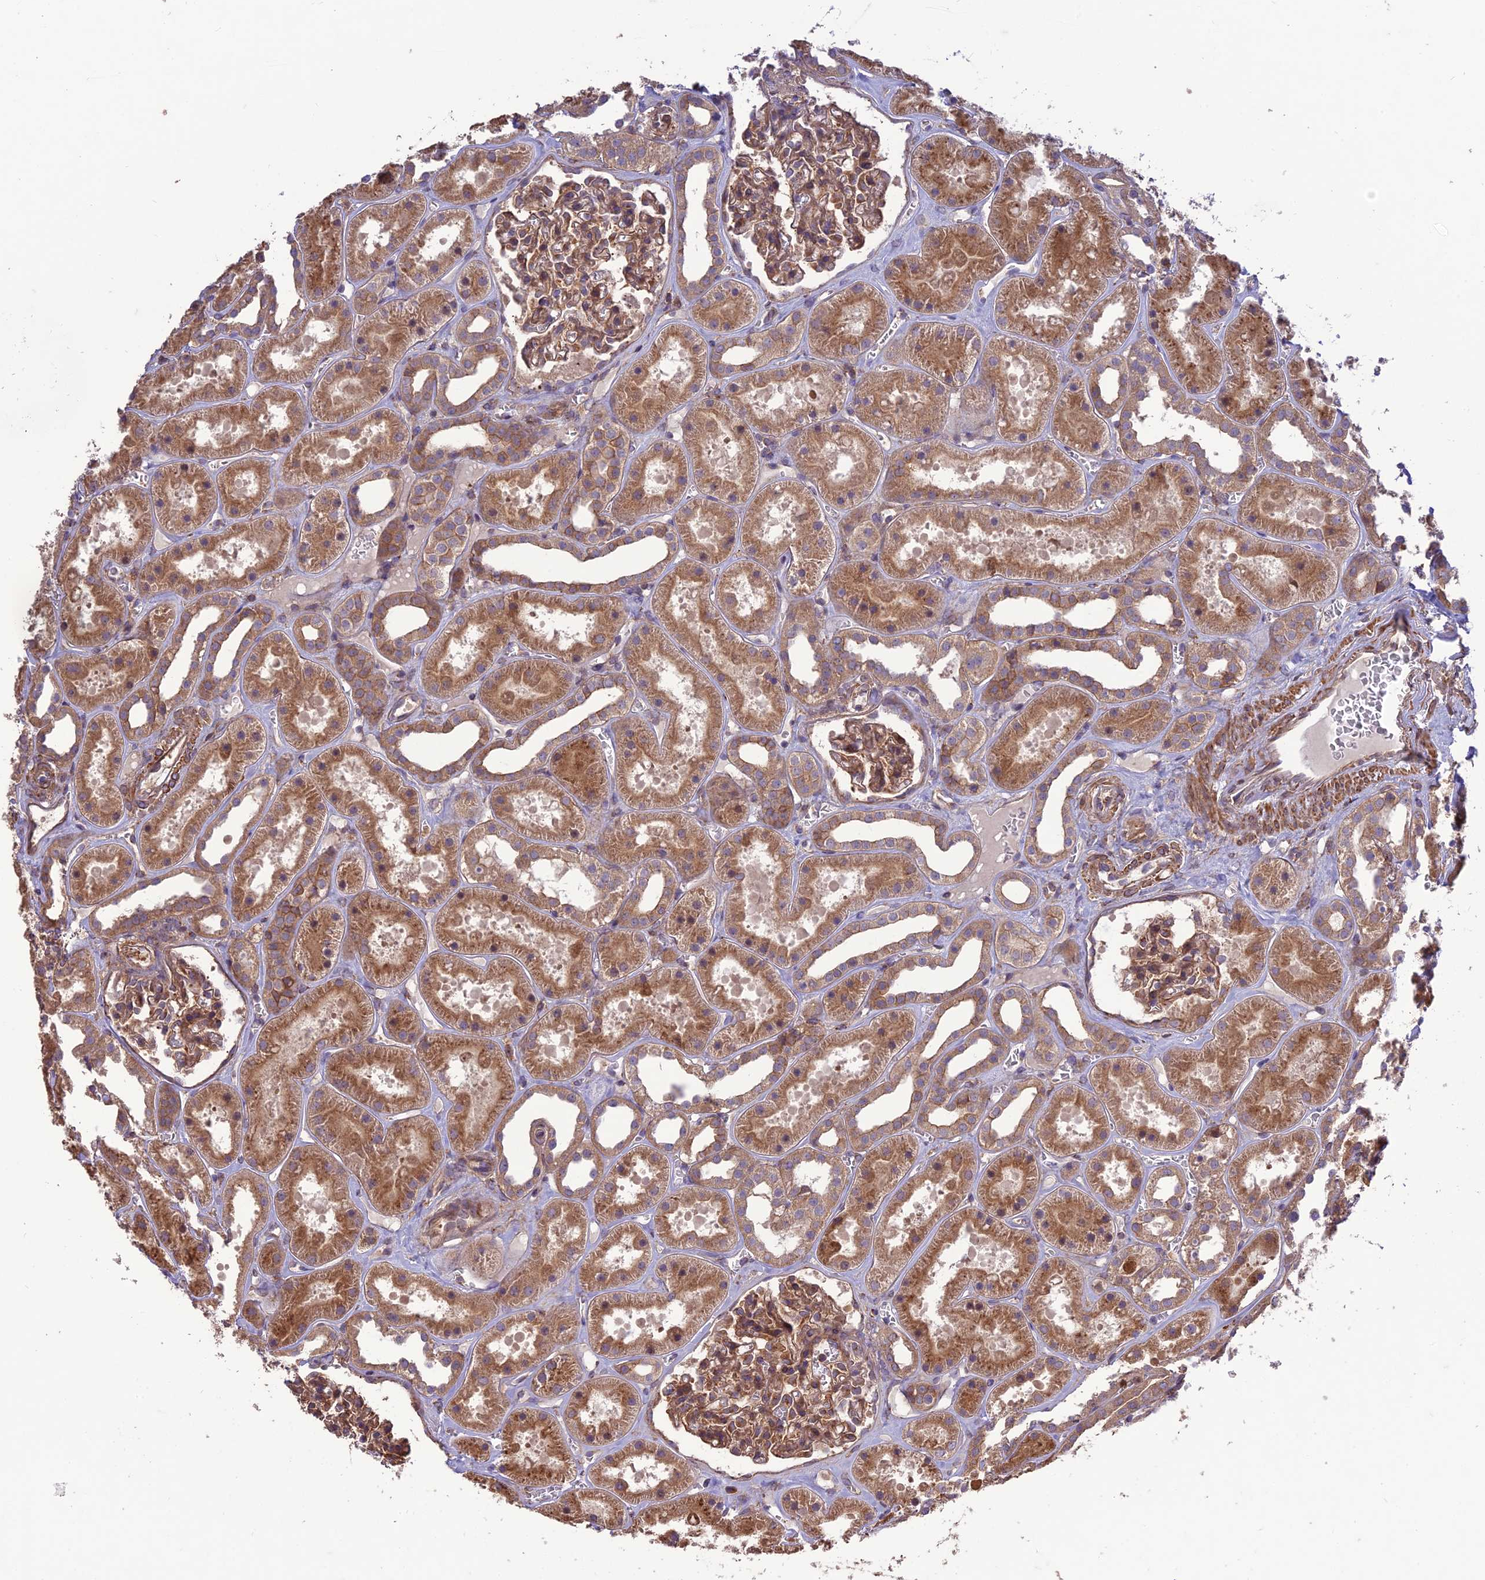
{"staining": {"intensity": "moderate", "quantity": ">75%", "location": "cytoplasmic/membranous"}, "tissue": "kidney", "cell_type": "Cells in glomeruli", "image_type": "normal", "snomed": [{"axis": "morphology", "description": "Normal tissue, NOS"}, {"axis": "topography", "description": "Kidney"}], "caption": "A high-resolution image shows immunohistochemistry staining of normal kidney, which exhibits moderate cytoplasmic/membranous staining in approximately >75% of cells in glomeruli. (DAB IHC, brown staining for protein, blue staining for nuclei).", "gene": "TMEM131L", "patient": {"sex": "female", "age": 41}}